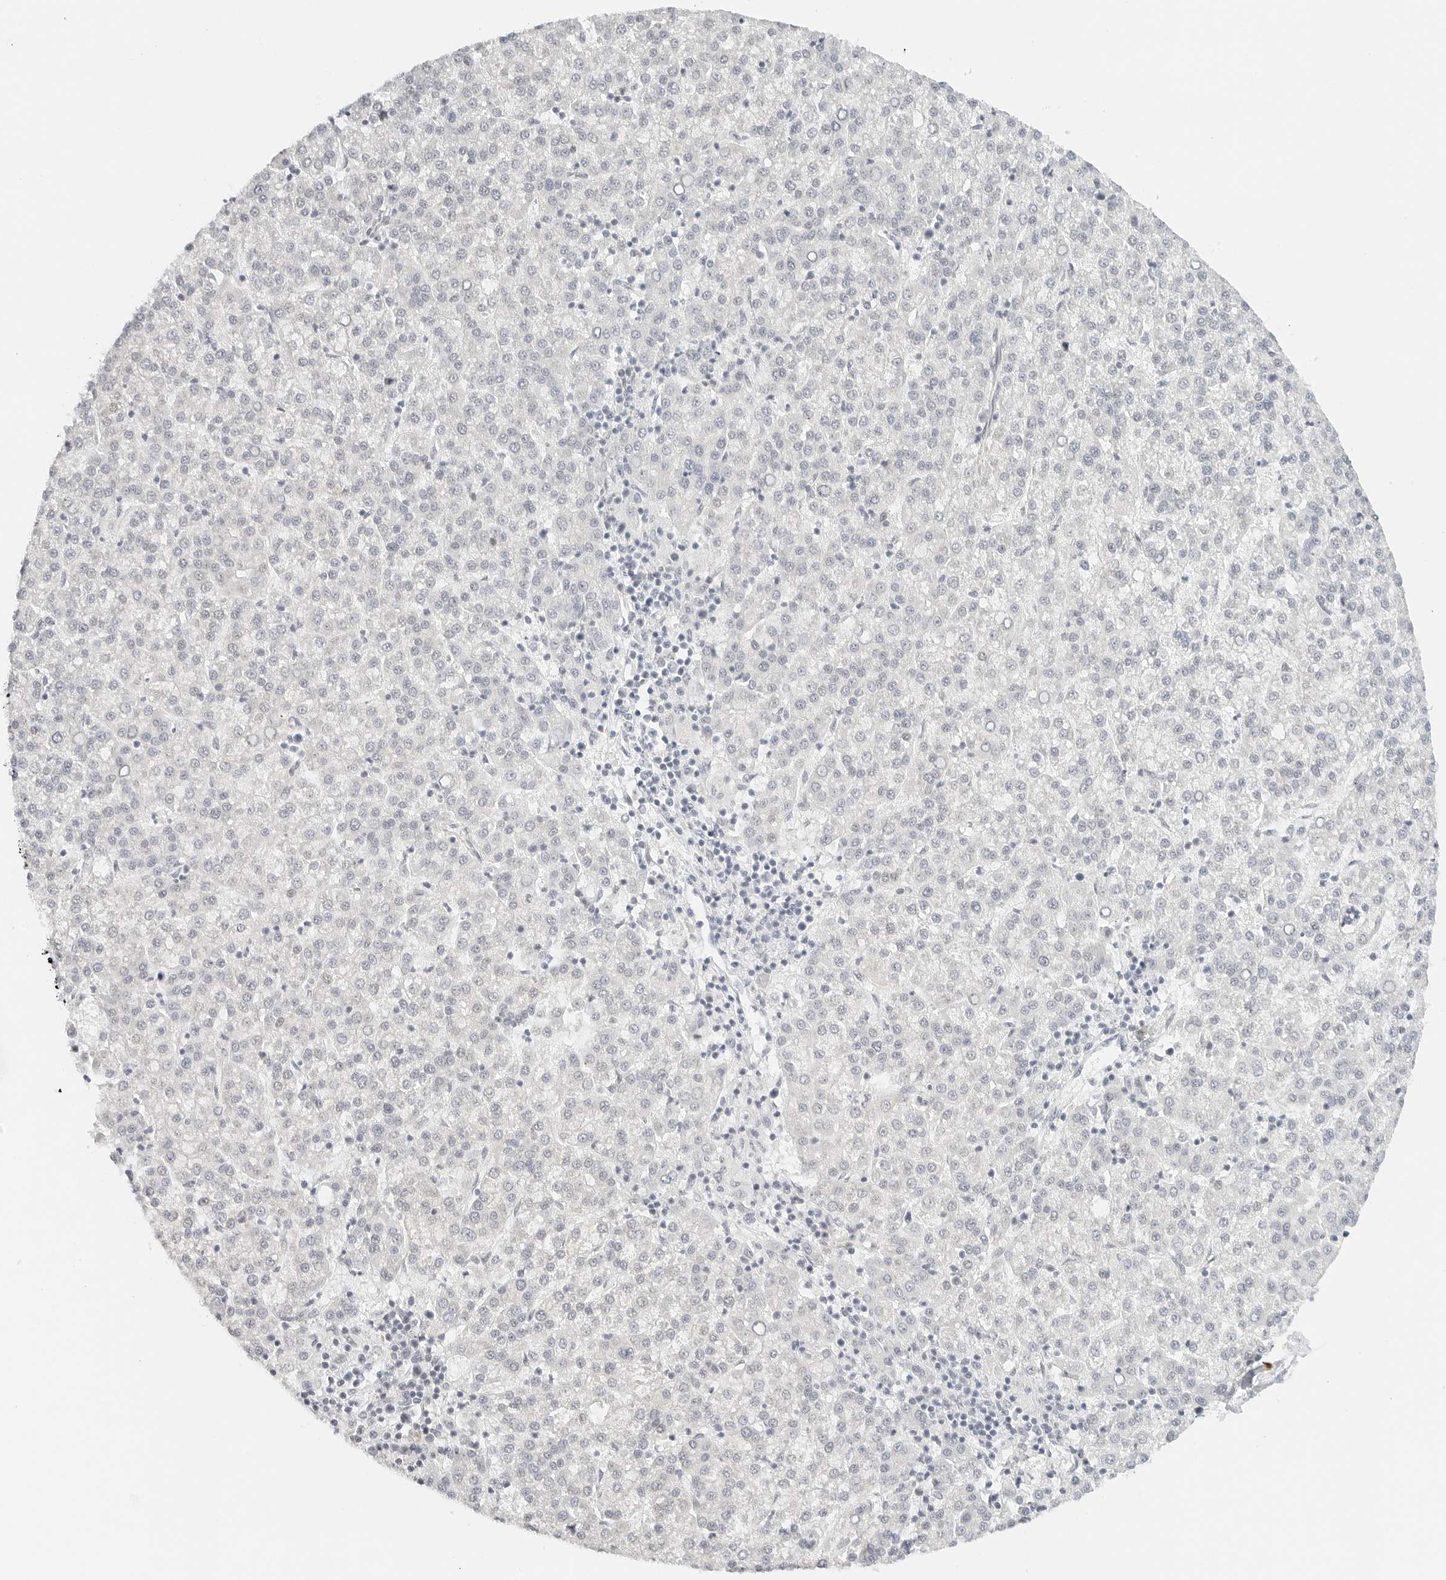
{"staining": {"intensity": "negative", "quantity": "none", "location": "none"}, "tissue": "liver cancer", "cell_type": "Tumor cells", "image_type": "cancer", "snomed": [{"axis": "morphology", "description": "Carcinoma, Hepatocellular, NOS"}, {"axis": "topography", "description": "Liver"}], "caption": "High power microscopy micrograph of an immunohistochemistry (IHC) image of hepatocellular carcinoma (liver), revealing no significant positivity in tumor cells.", "gene": "NEO1", "patient": {"sex": "female", "age": 58}}